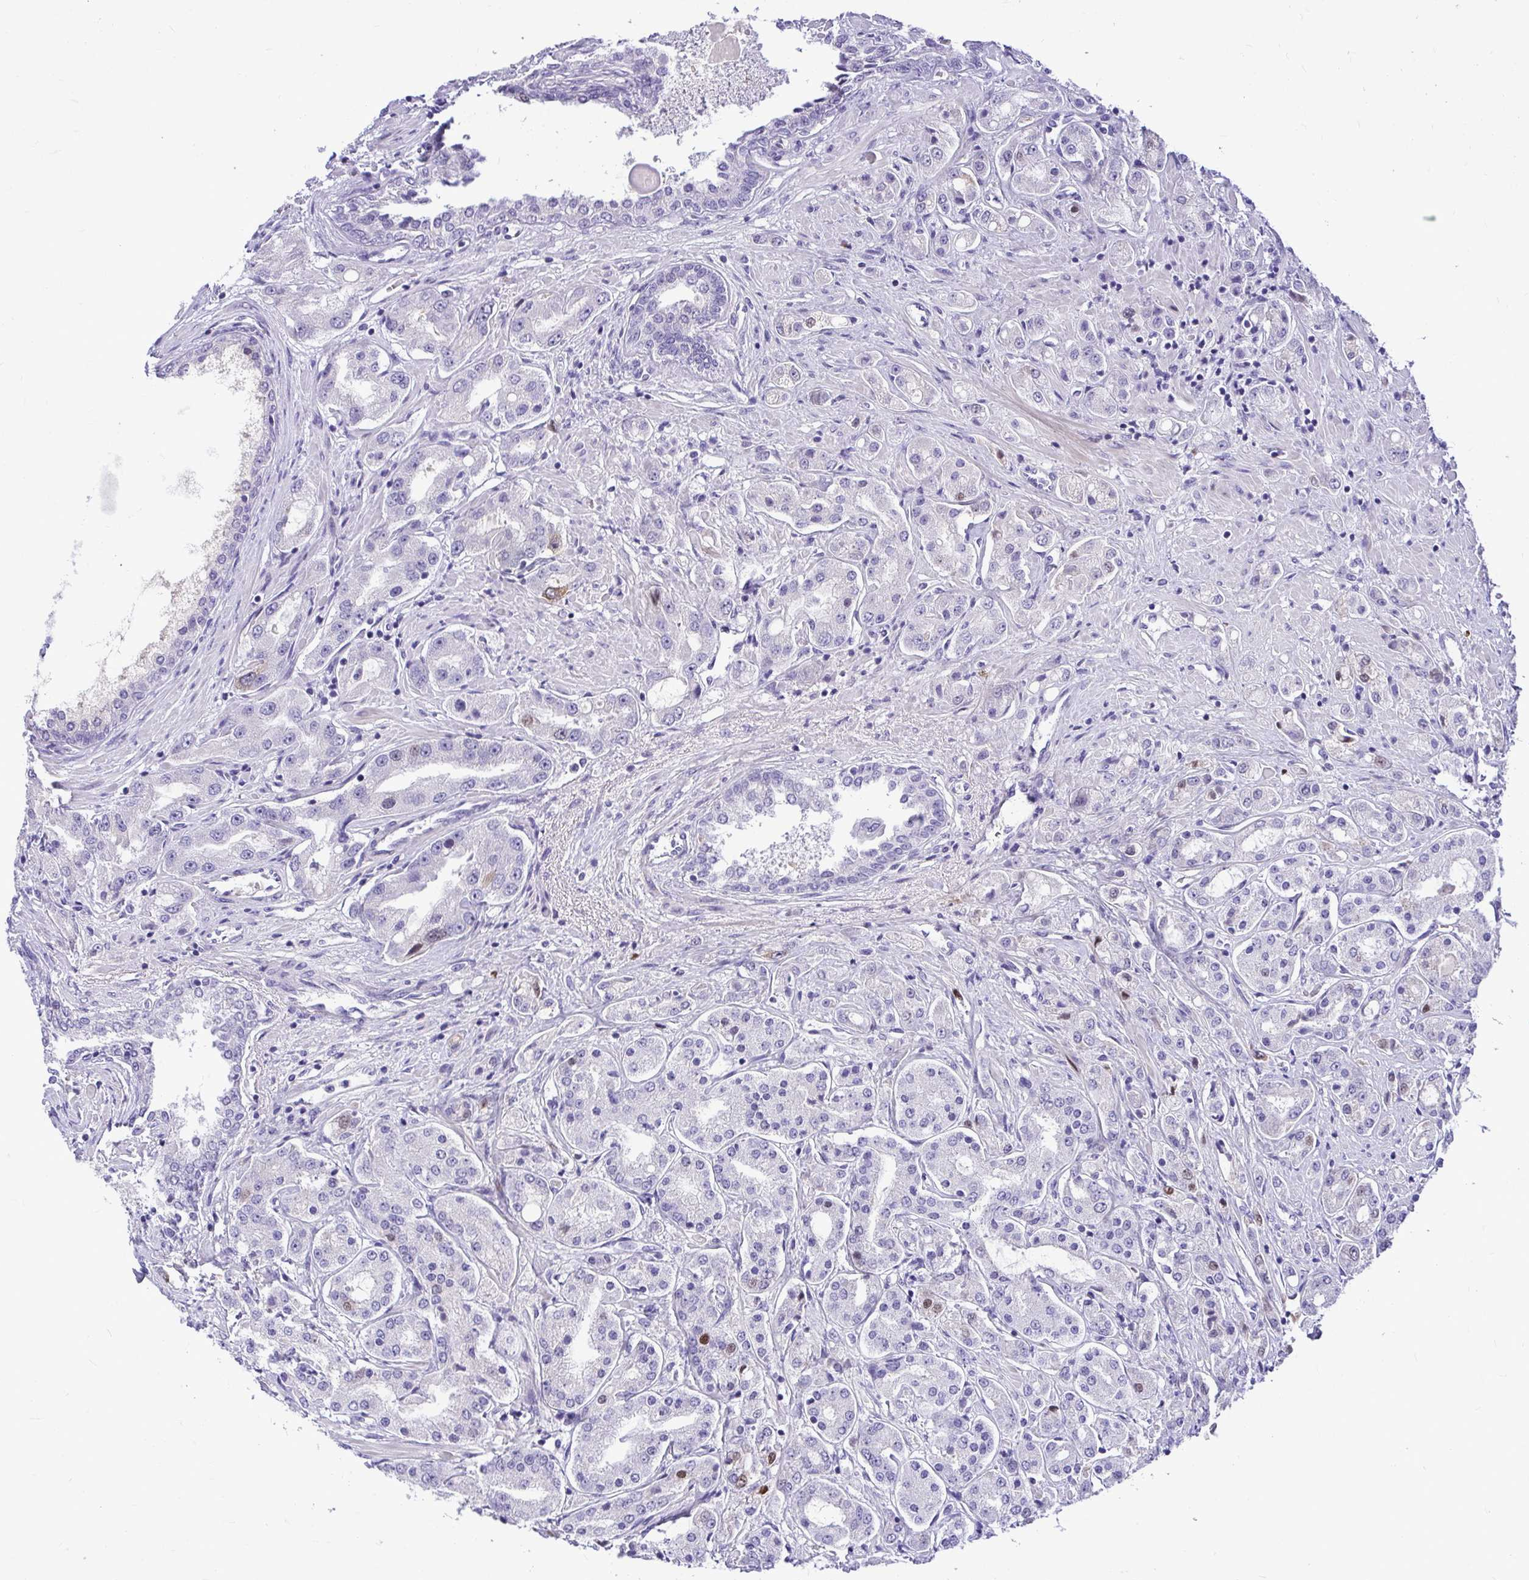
{"staining": {"intensity": "moderate", "quantity": "<25%", "location": "nuclear"}, "tissue": "prostate cancer", "cell_type": "Tumor cells", "image_type": "cancer", "snomed": [{"axis": "morphology", "description": "Adenocarcinoma, High grade"}, {"axis": "topography", "description": "Prostate"}], "caption": "Tumor cells show low levels of moderate nuclear expression in about <25% of cells in human prostate cancer (high-grade adenocarcinoma).", "gene": "CDC20", "patient": {"sex": "male", "age": 67}}